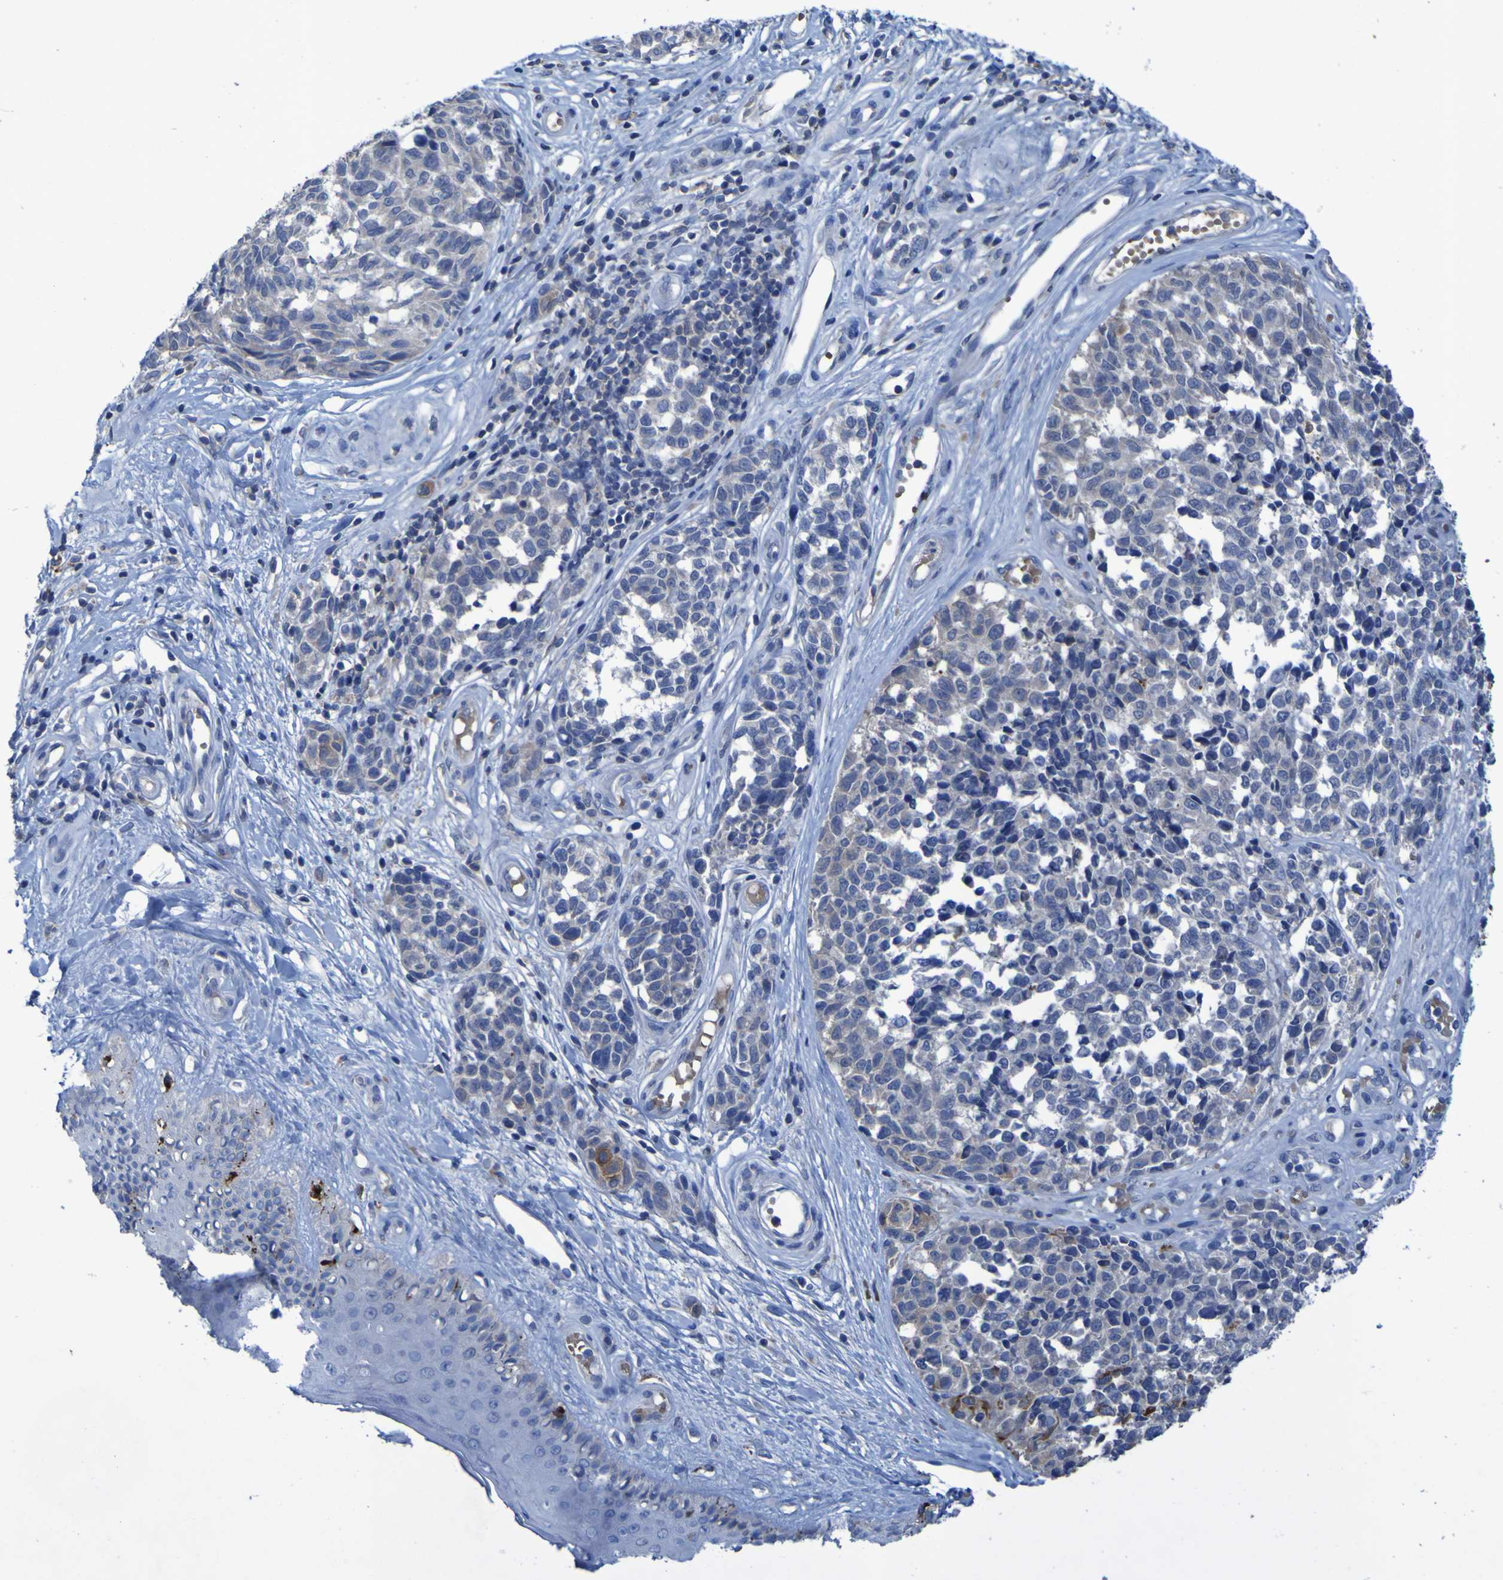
{"staining": {"intensity": "negative", "quantity": "none", "location": "none"}, "tissue": "melanoma", "cell_type": "Tumor cells", "image_type": "cancer", "snomed": [{"axis": "morphology", "description": "Malignant melanoma, NOS"}, {"axis": "topography", "description": "Skin"}], "caption": "The photomicrograph displays no staining of tumor cells in melanoma. (Stains: DAB immunohistochemistry (IHC) with hematoxylin counter stain, Microscopy: brightfield microscopy at high magnification).", "gene": "SGK2", "patient": {"sex": "female", "age": 64}}